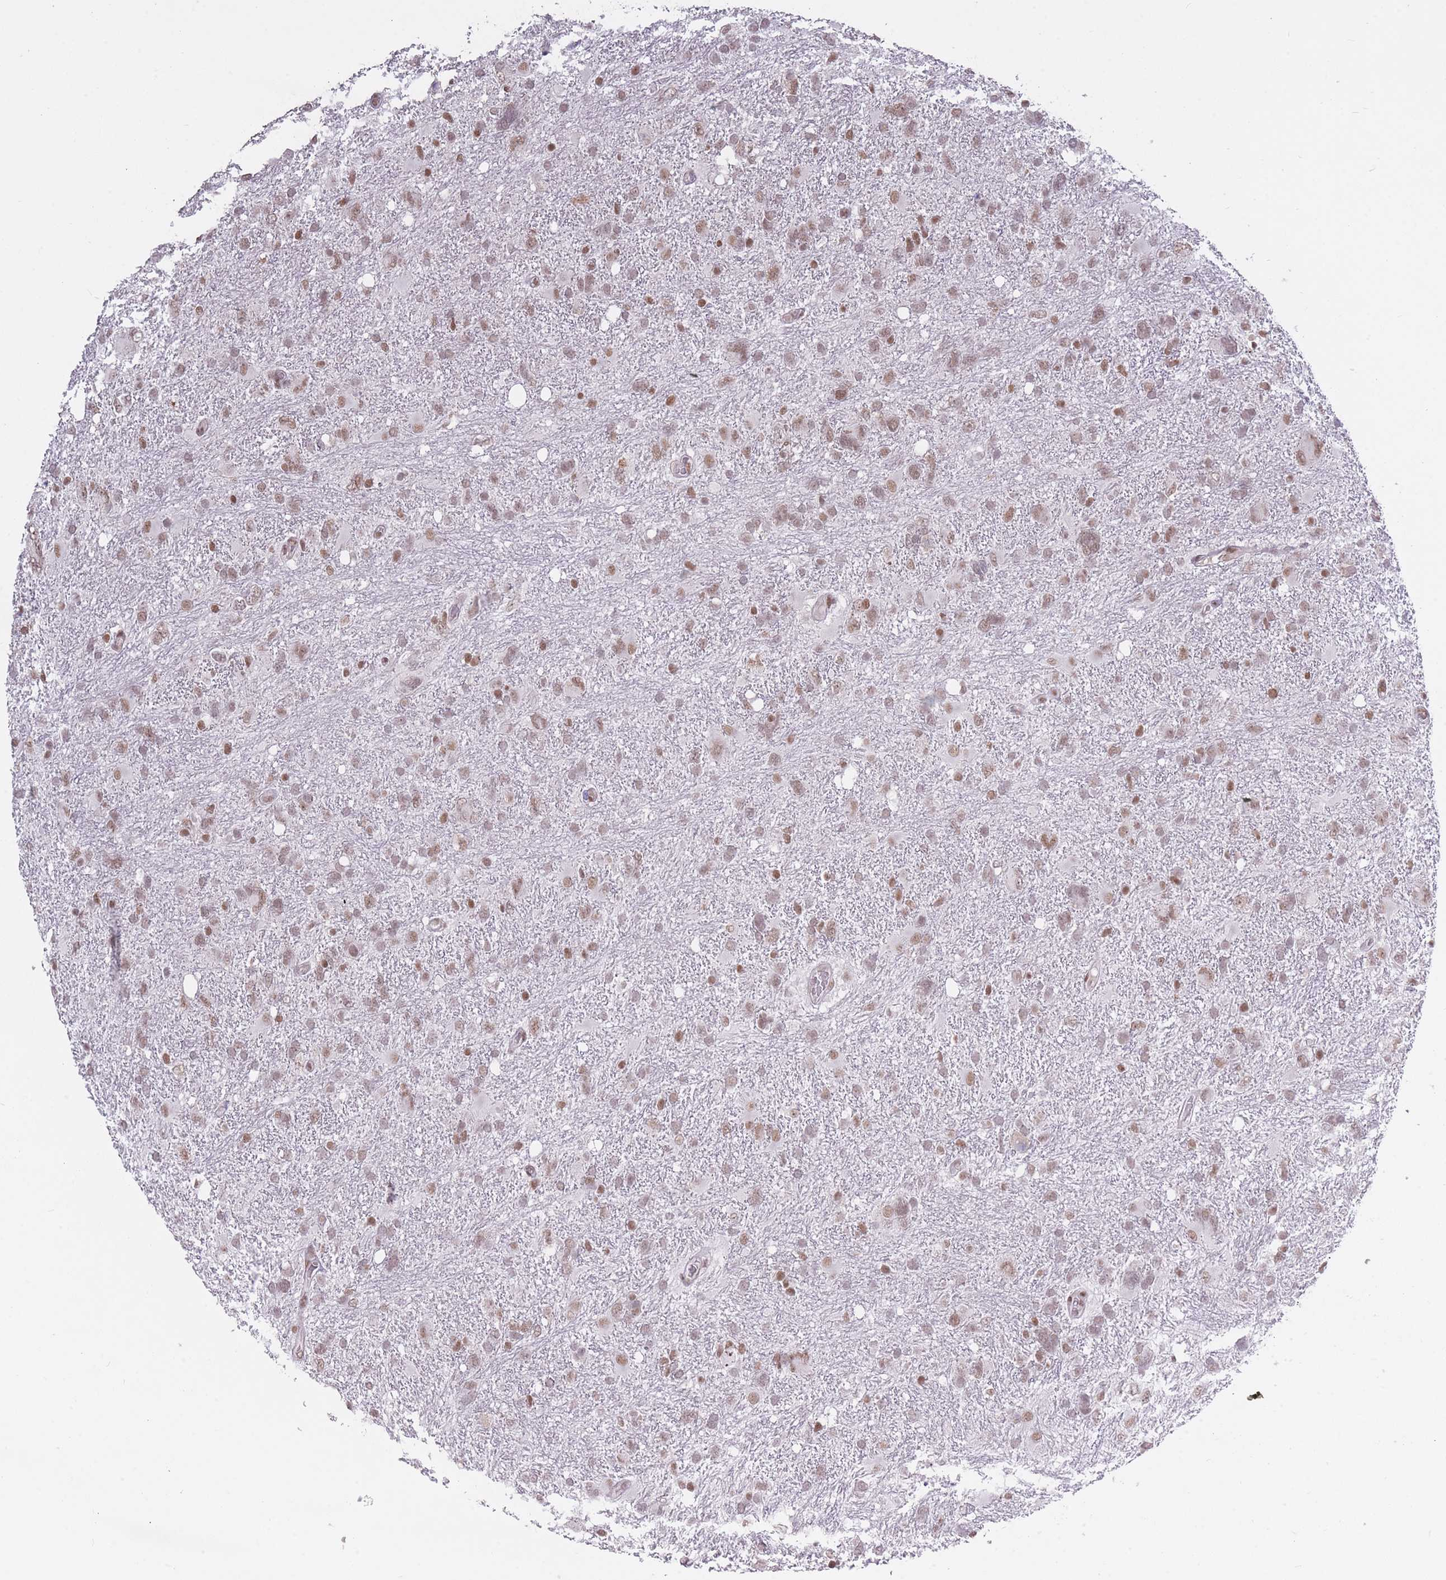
{"staining": {"intensity": "weak", "quantity": ">75%", "location": "nuclear"}, "tissue": "glioma", "cell_type": "Tumor cells", "image_type": "cancer", "snomed": [{"axis": "morphology", "description": "Glioma, malignant, High grade"}, {"axis": "topography", "description": "Brain"}], "caption": "A photomicrograph of human malignant high-grade glioma stained for a protein displays weak nuclear brown staining in tumor cells. The staining was performed using DAB (3,3'-diaminobenzidine), with brown indicating positive protein expression. Nuclei are stained blue with hematoxylin.", "gene": "HNRNPUL1", "patient": {"sex": "male", "age": 61}}